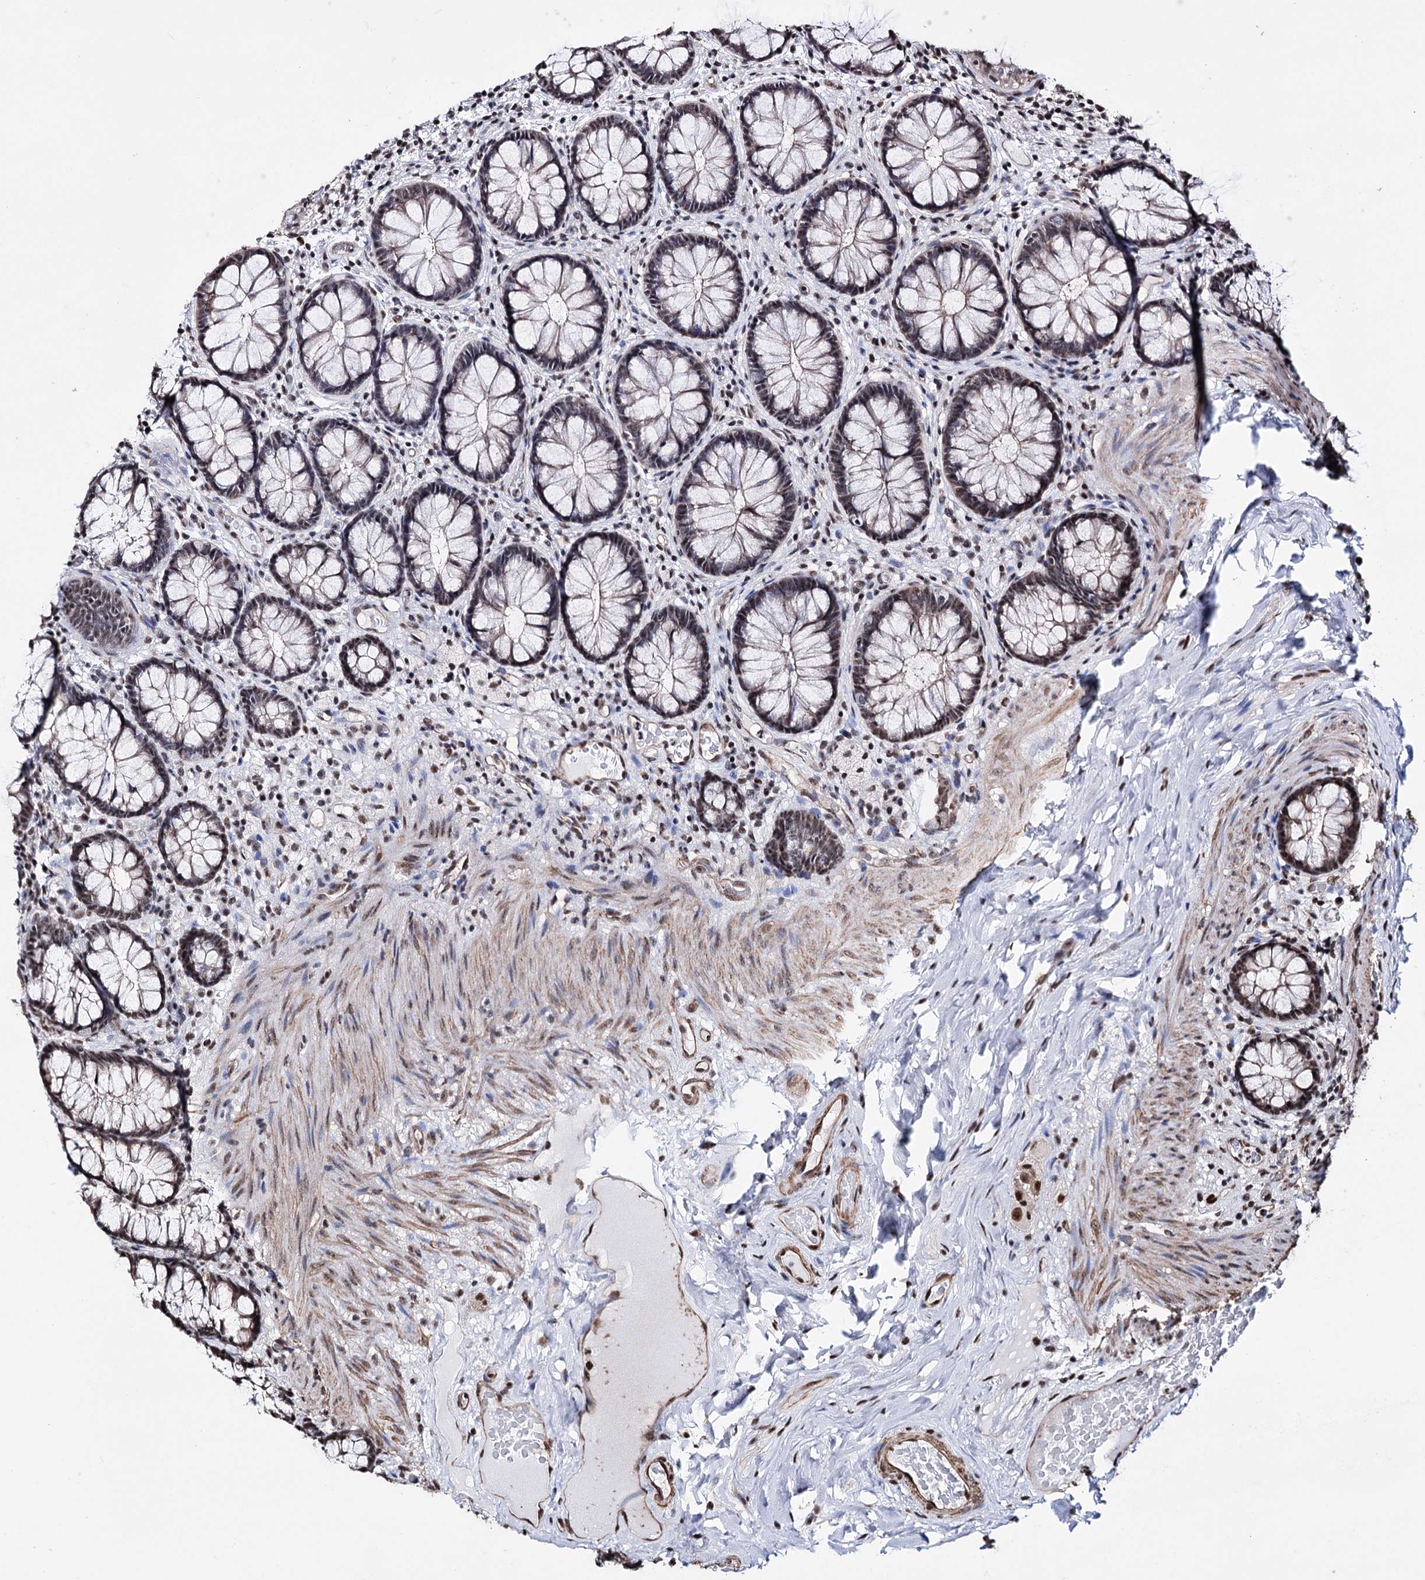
{"staining": {"intensity": "moderate", "quantity": "25%-75%", "location": "nuclear"}, "tissue": "rectum", "cell_type": "Glandular cells", "image_type": "normal", "snomed": [{"axis": "morphology", "description": "Normal tissue, NOS"}, {"axis": "topography", "description": "Rectum"}], "caption": "This image demonstrates IHC staining of benign human rectum, with medium moderate nuclear expression in about 25%-75% of glandular cells.", "gene": "CHMP7", "patient": {"sex": "male", "age": 83}}